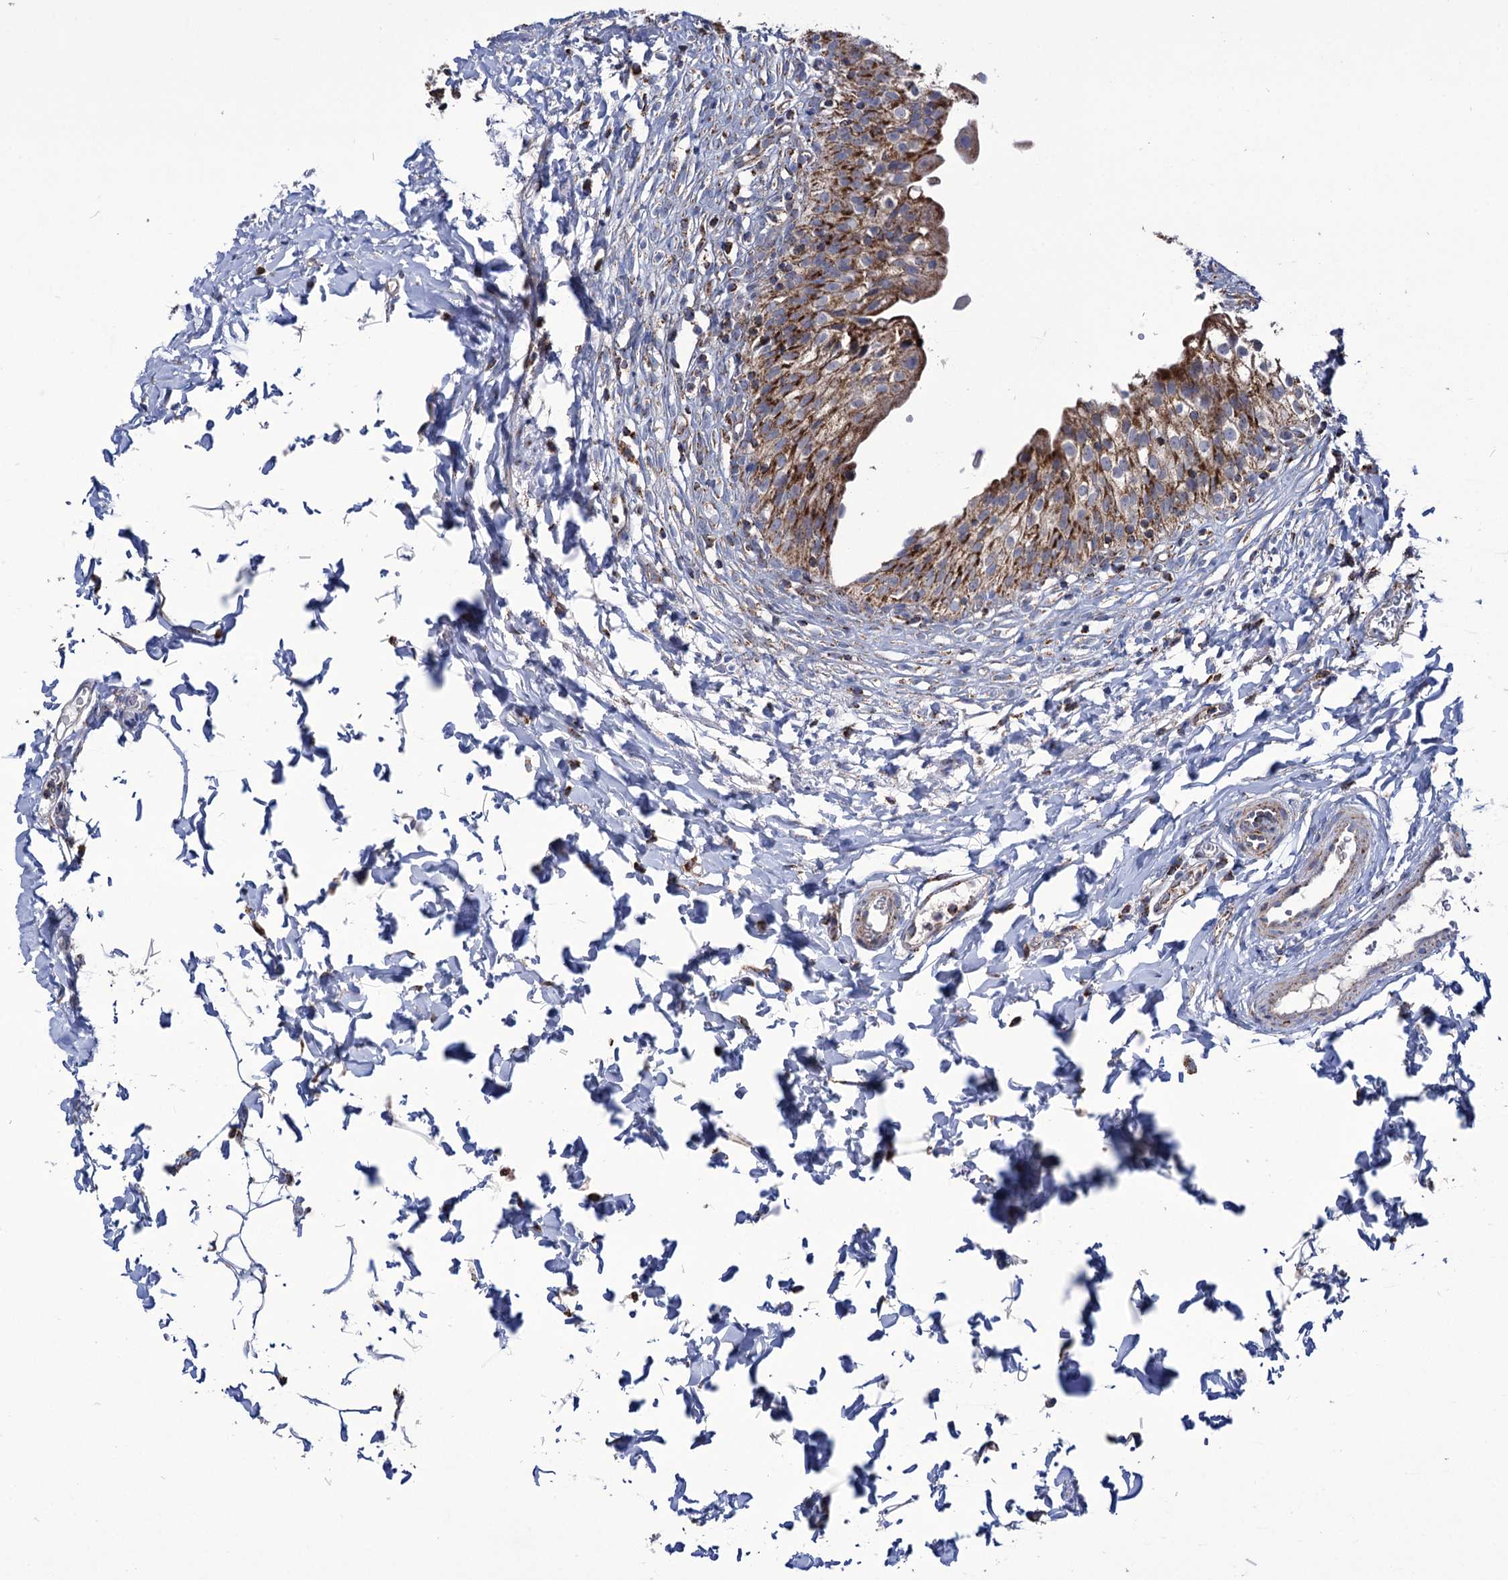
{"staining": {"intensity": "moderate", "quantity": ">75%", "location": "cytoplasmic/membranous"}, "tissue": "urinary bladder", "cell_type": "Urothelial cells", "image_type": "normal", "snomed": [{"axis": "morphology", "description": "Normal tissue, NOS"}, {"axis": "topography", "description": "Urinary bladder"}], "caption": "DAB (3,3'-diaminobenzidine) immunohistochemical staining of unremarkable human urinary bladder displays moderate cytoplasmic/membranous protein positivity in about >75% of urothelial cells. Immunohistochemistry (ihc) stains the protein in brown and the nuclei are stained blue.", "gene": "ABHD10", "patient": {"sex": "male", "age": 55}}